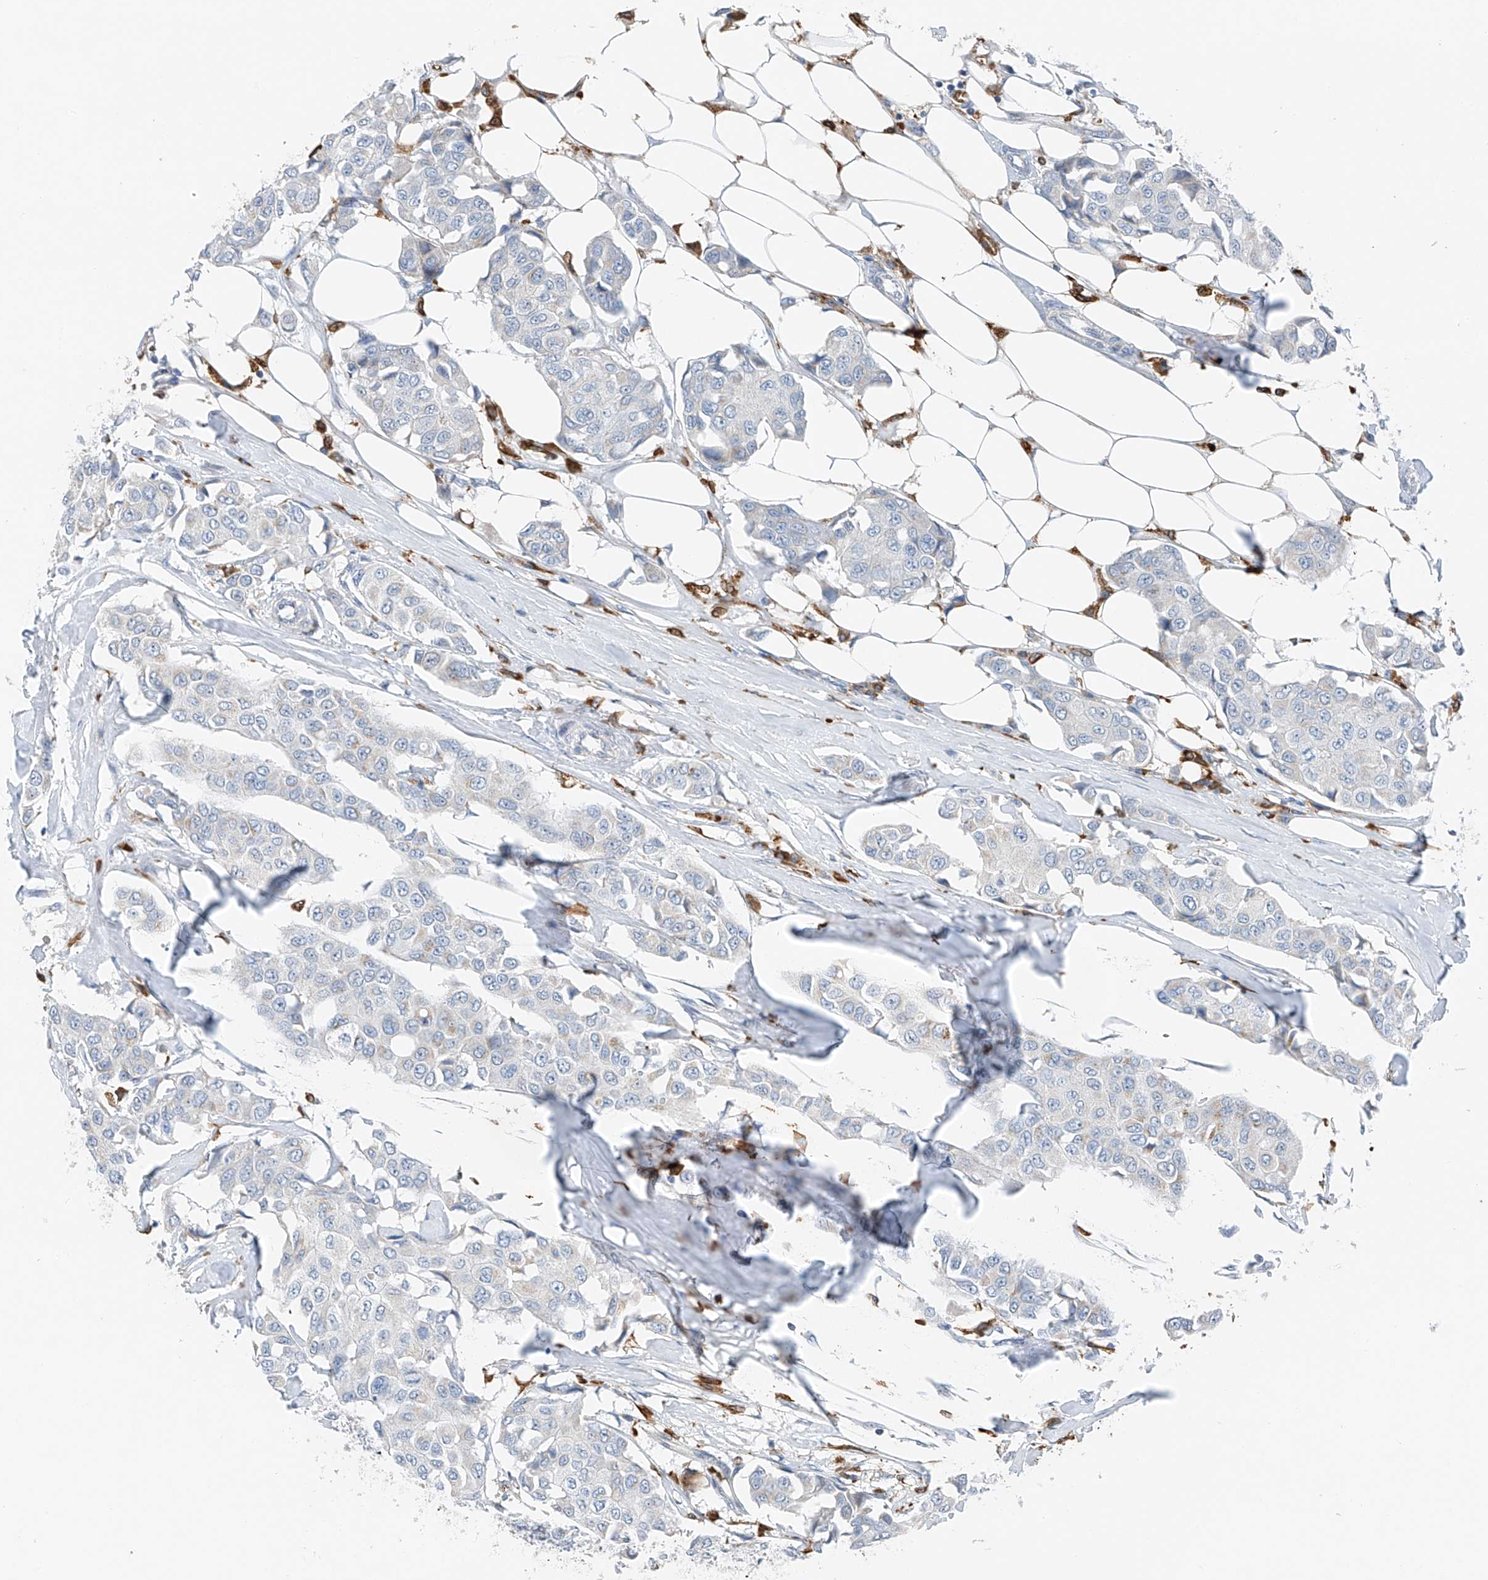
{"staining": {"intensity": "negative", "quantity": "none", "location": "none"}, "tissue": "breast cancer", "cell_type": "Tumor cells", "image_type": "cancer", "snomed": [{"axis": "morphology", "description": "Duct carcinoma"}, {"axis": "topography", "description": "Breast"}], "caption": "IHC of breast cancer shows no expression in tumor cells.", "gene": "TBXAS1", "patient": {"sex": "female", "age": 80}}